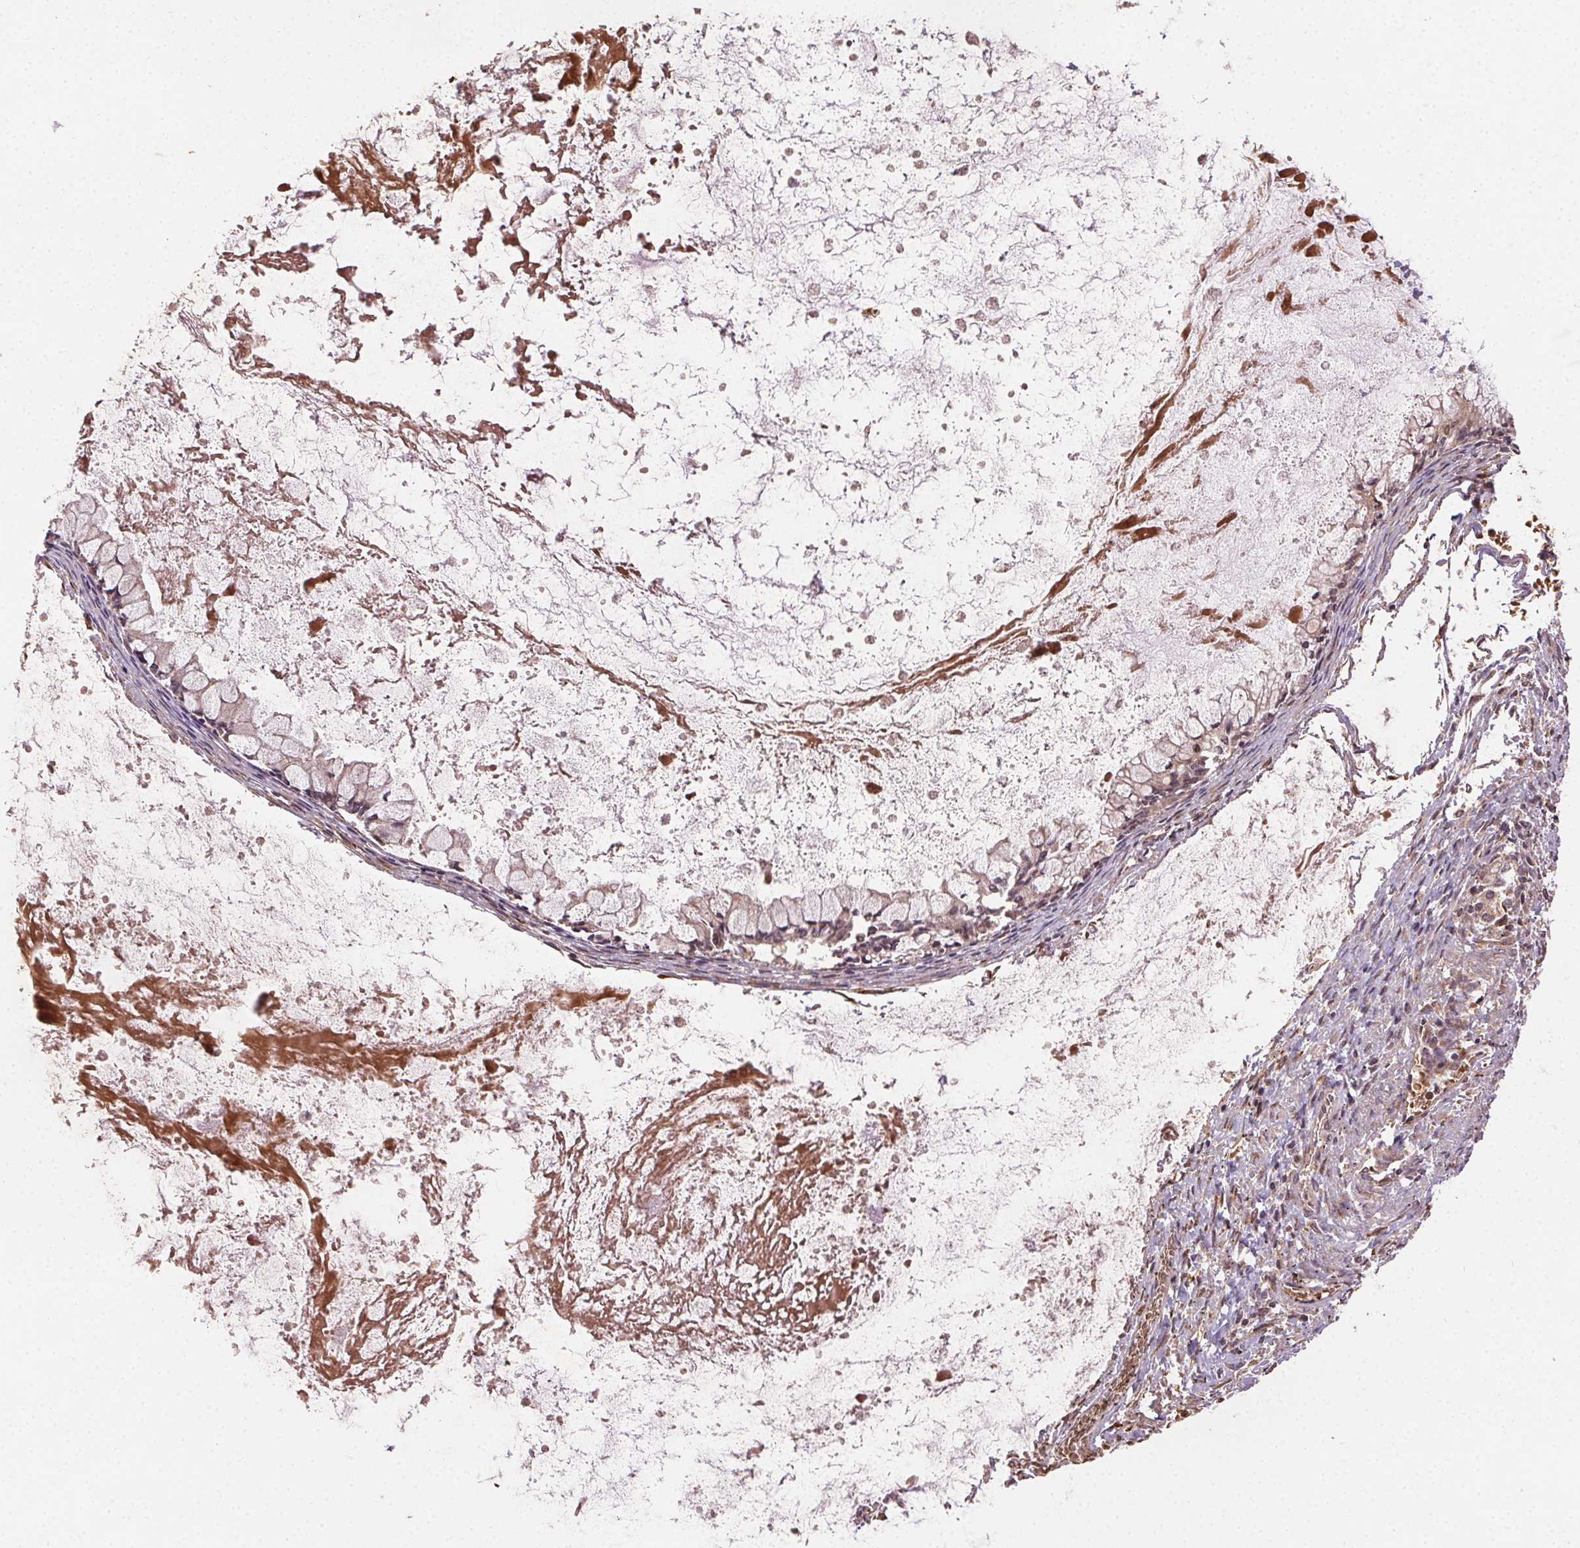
{"staining": {"intensity": "weak", "quantity": "25%-75%", "location": "cytoplasmic/membranous"}, "tissue": "ovarian cancer", "cell_type": "Tumor cells", "image_type": "cancer", "snomed": [{"axis": "morphology", "description": "Cystadenocarcinoma, mucinous, NOS"}, {"axis": "topography", "description": "Ovary"}], "caption": "The micrograph demonstrates immunohistochemical staining of mucinous cystadenocarcinoma (ovarian). There is weak cytoplasmic/membranous staining is appreciated in about 25%-75% of tumor cells.", "gene": "KLHL15", "patient": {"sex": "female", "age": 67}}